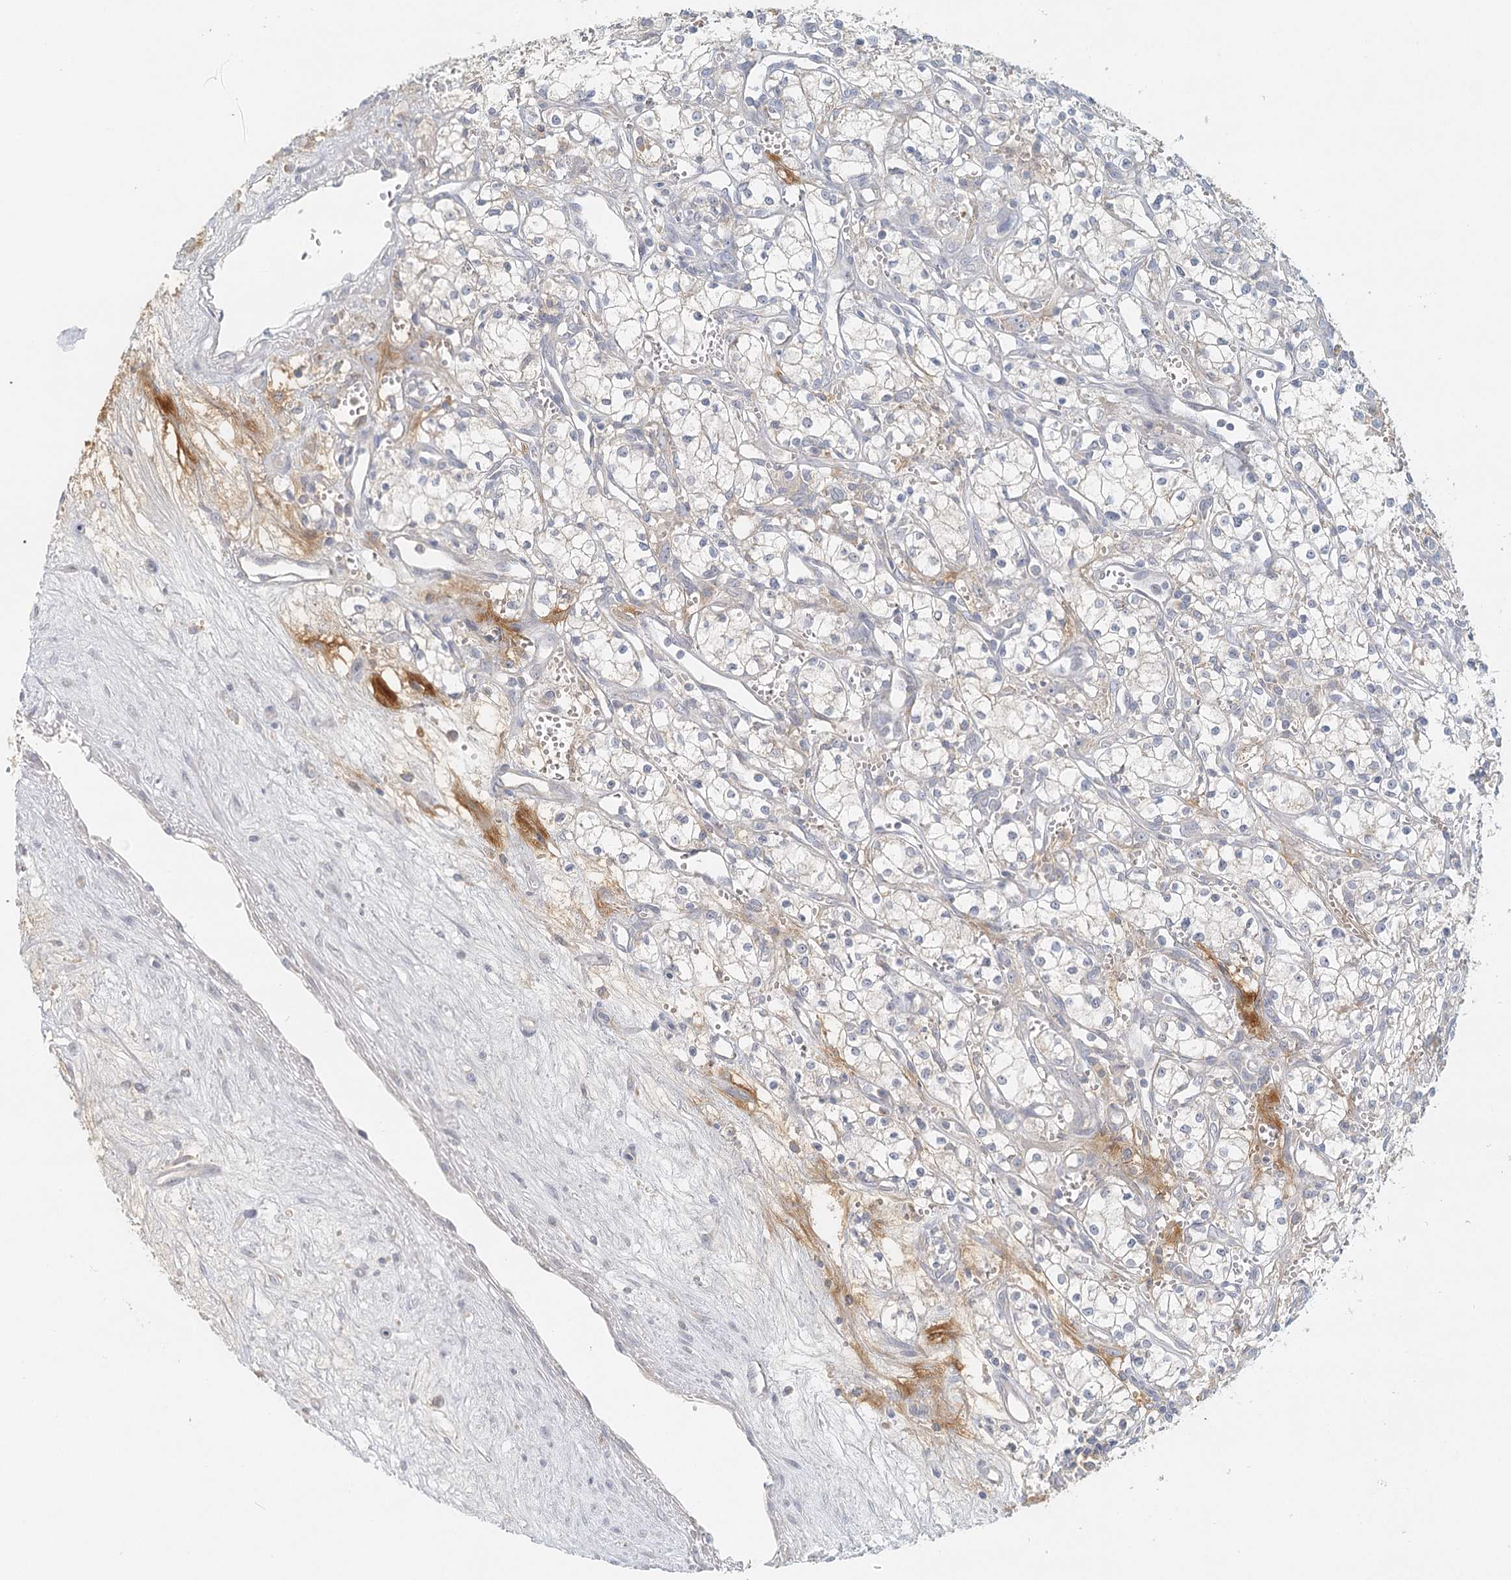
{"staining": {"intensity": "negative", "quantity": "none", "location": "none"}, "tissue": "renal cancer", "cell_type": "Tumor cells", "image_type": "cancer", "snomed": [{"axis": "morphology", "description": "Adenocarcinoma, NOS"}, {"axis": "topography", "description": "Kidney"}], "caption": "DAB immunohistochemical staining of renal adenocarcinoma shows no significant expression in tumor cells.", "gene": "VSIG1", "patient": {"sex": "male", "age": 59}}